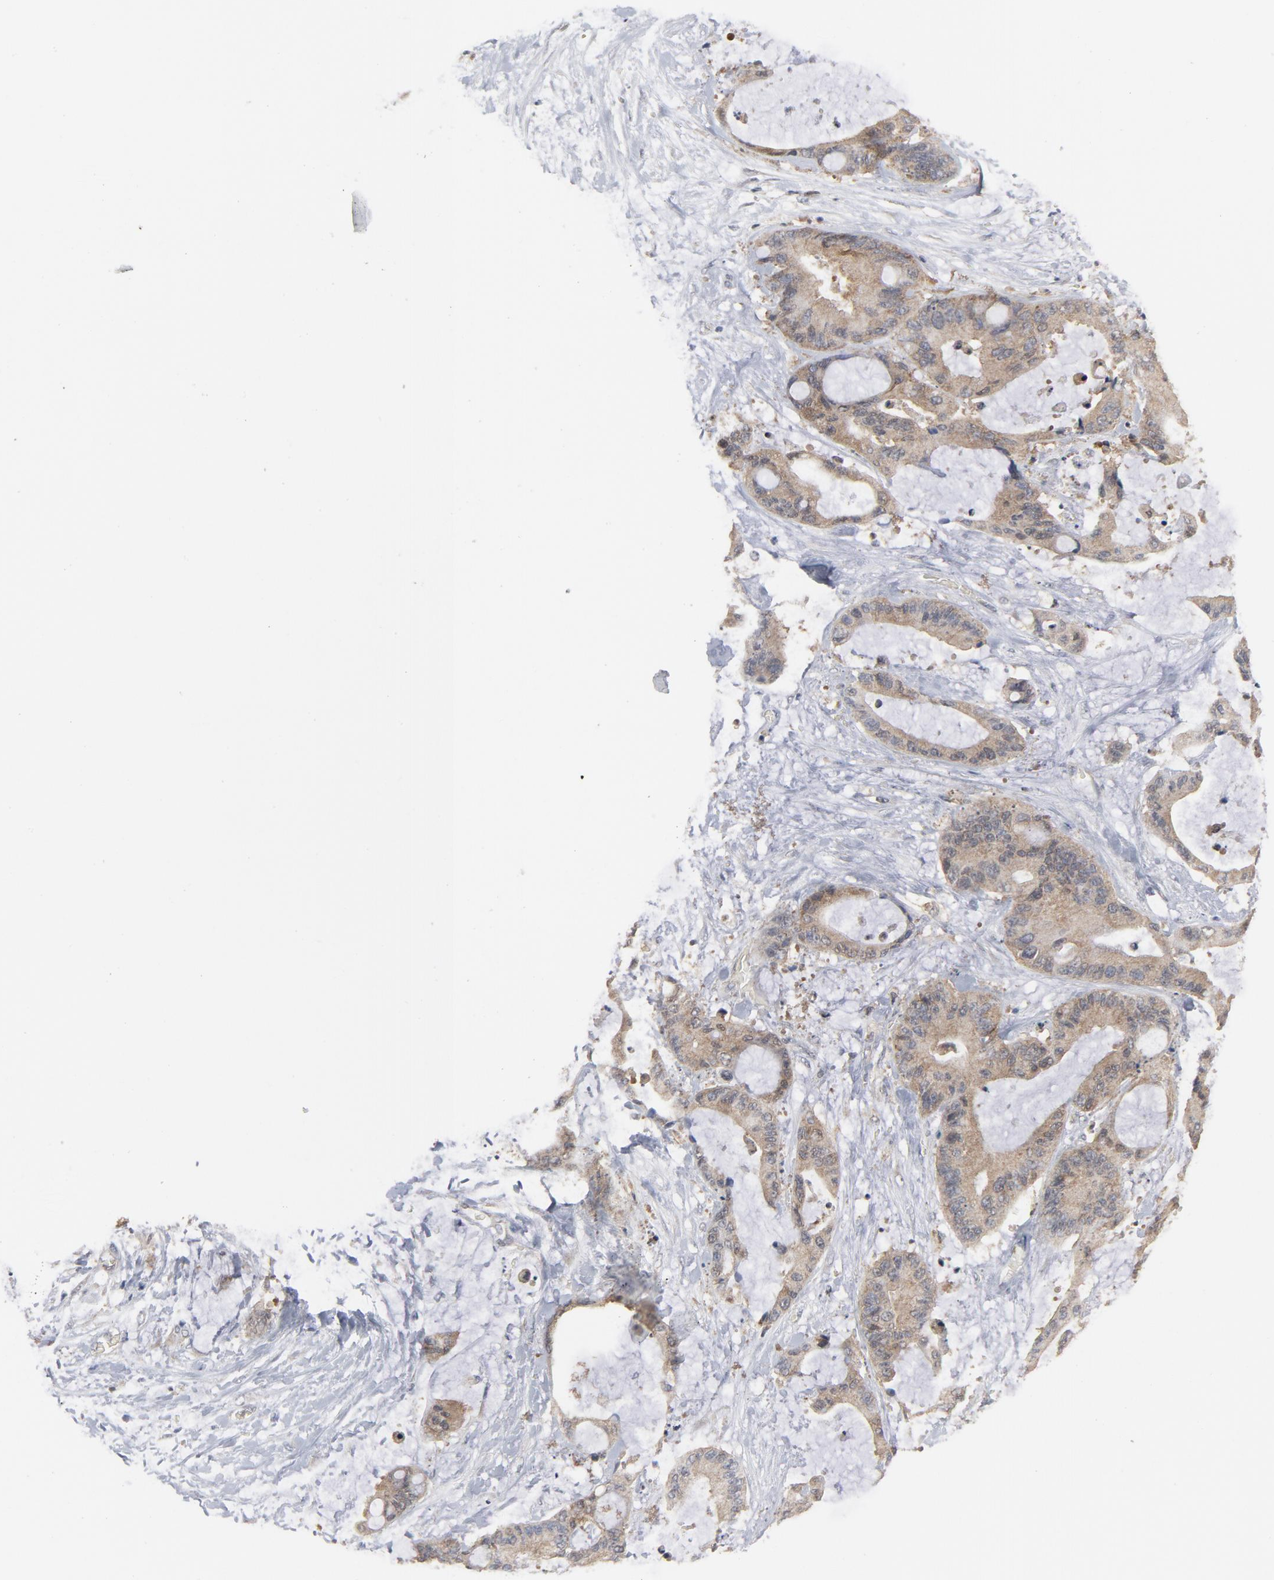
{"staining": {"intensity": "moderate", "quantity": ">75%", "location": "cytoplasmic/membranous"}, "tissue": "liver cancer", "cell_type": "Tumor cells", "image_type": "cancer", "snomed": [{"axis": "morphology", "description": "Cholangiocarcinoma"}, {"axis": "topography", "description": "Liver"}], "caption": "Tumor cells display medium levels of moderate cytoplasmic/membranous staining in about >75% of cells in liver cancer.", "gene": "PRDX1", "patient": {"sex": "female", "age": 73}}